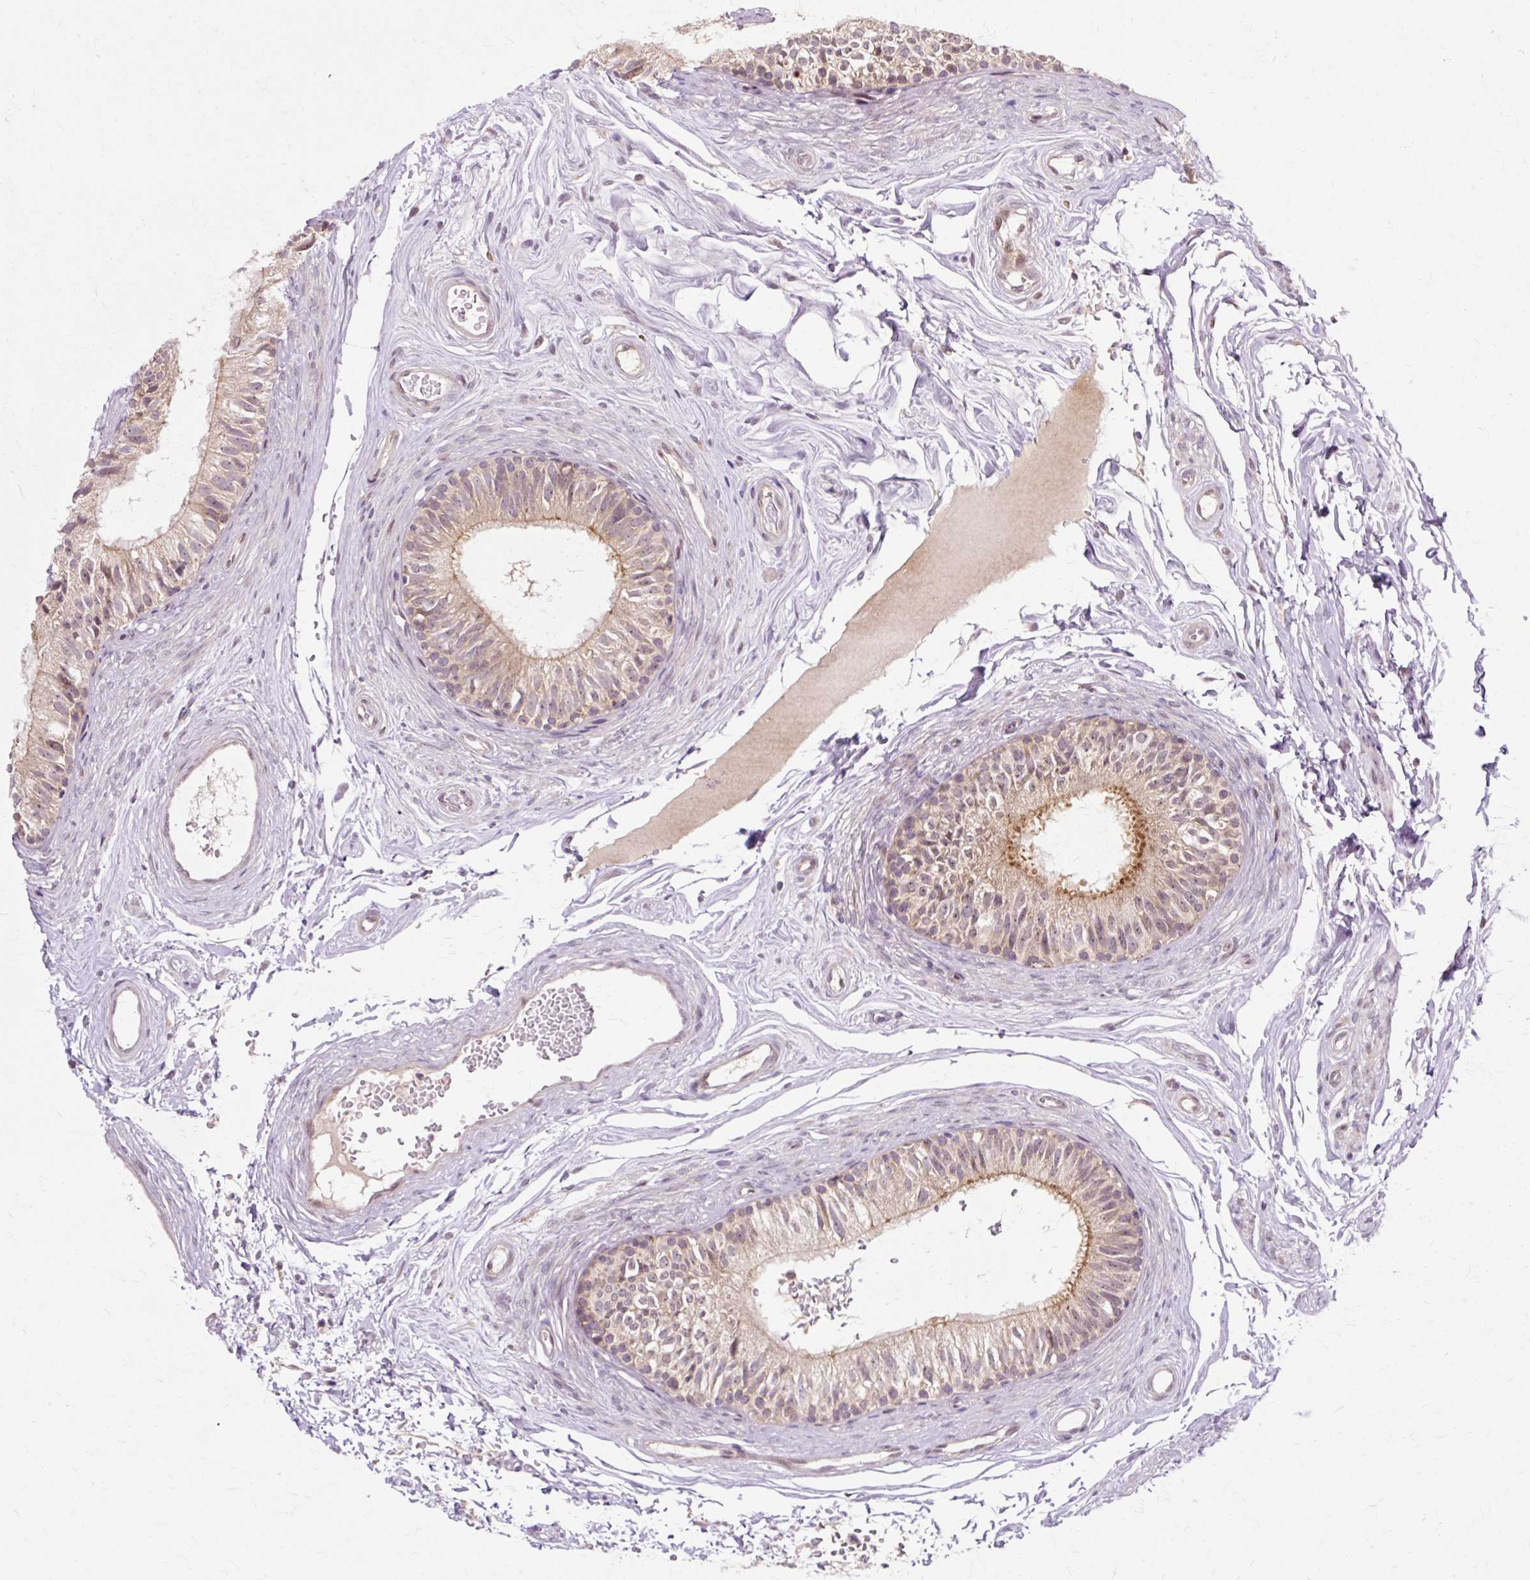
{"staining": {"intensity": "moderate", "quantity": "25%-75%", "location": "cytoplasmic/membranous,nuclear"}, "tissue": "epididymis", "cell_type": "Glandular cells", "image_type": "normal", "snomed": [{"axis": "morphology", "description": "Normal tissue, NOS"}, {"axis": "topography", "description": "Epididymis"}], "caption": "This is a photomicrograph of immunohistochemistry (IHC) staining of unremarkable epididymis, which shows moderate staining in the cytoplasmic/membranous,nuclear of glandular cells.", "gene": "GEMIN2", "patient": {"sex": "male", "age": 45}}